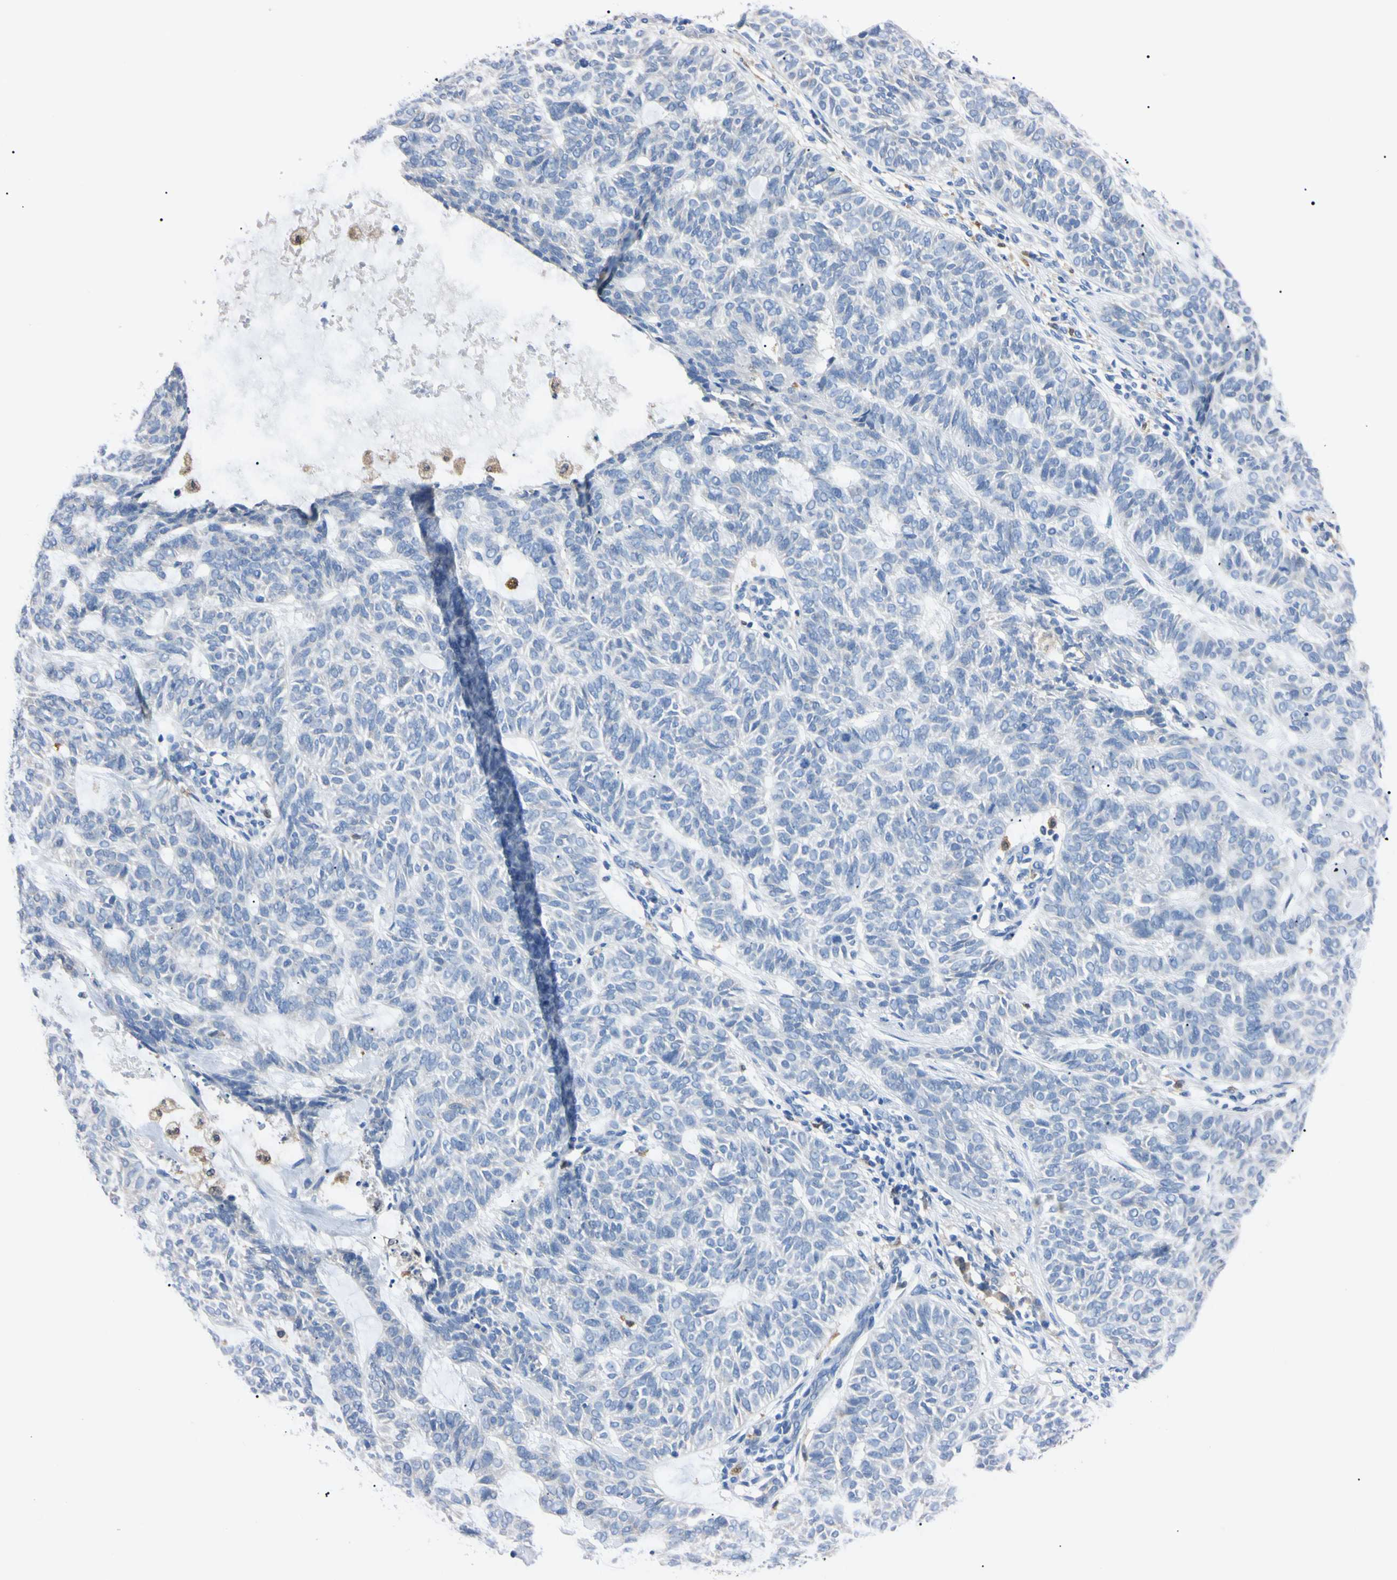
{"staining": {"intensity": "negative", "quantity": "none", "location": "none"}, "tissue": "skin cancer", "cell_type": "Tumor cells", "image_type": "cancer", "snomed": [{"axis": "morphology", "description": "Basal cell carcinoma"}, {"axis": "topography", "description": "Skin"}], "caption": "Skin basal cell carcinoma stained for a protein using immunohistochemistry (IHC) reveals no positivity tumor cells.", "gene": "NCF4", "patient": {"sex": "male", "age": 87}}